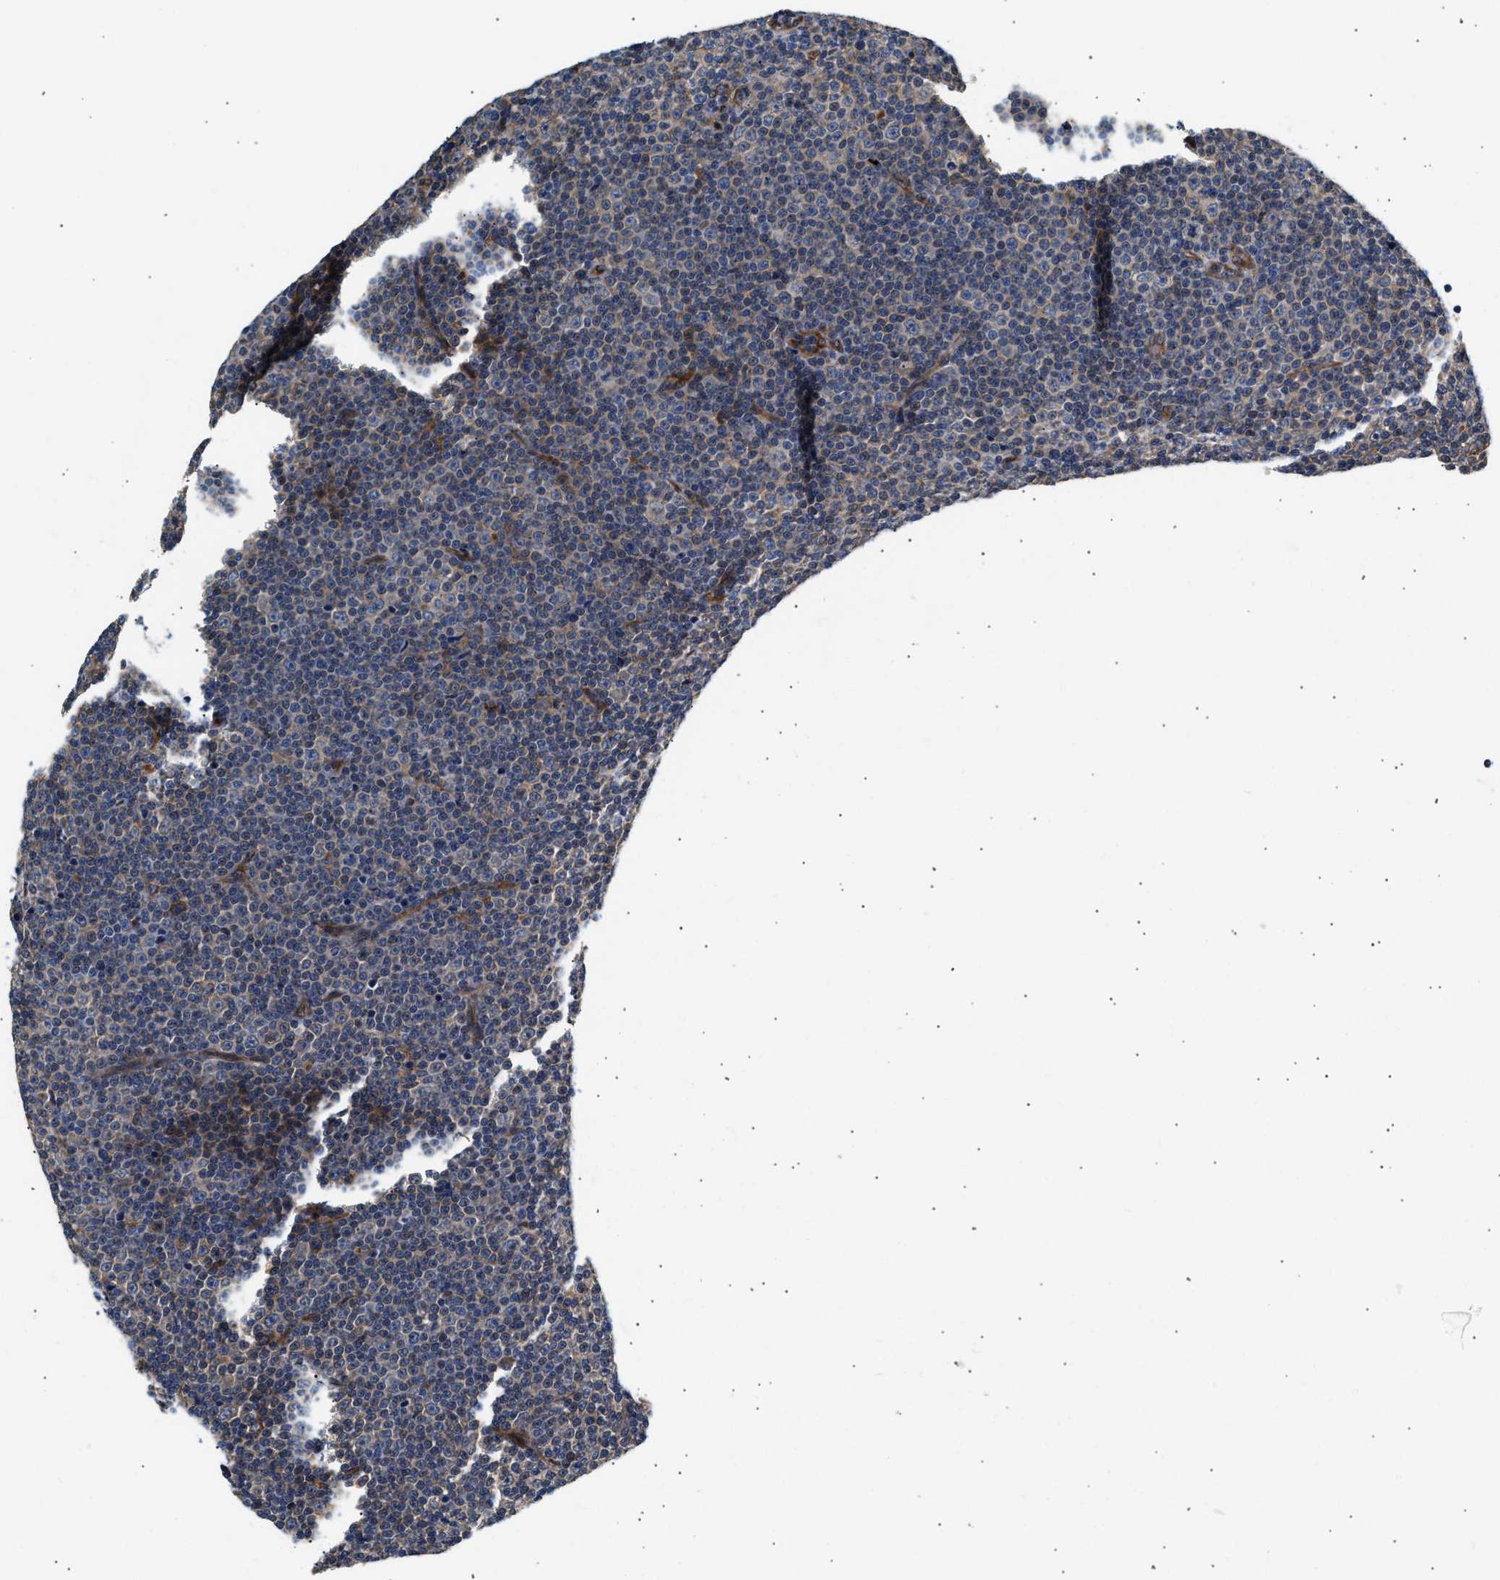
{"staining": {"intensity": "weak", "quantity": "<25%", "location": "cytoplasmic/membranous"}, "tissue": "lymphoma", "cell_type": "Tumor cells", "image_type": "cancer", "snomed": [{"axis": "morphology", "description": "Malignant lymphoma, non-Hodgkin's type, Low grade"}, {"axis": "topography", "description": "Lymph node"}], "caption": "This is an immunohistochemistry (IHC) image of human low-grade malignant lymphoma, non-Hodgkin's type. There is no expression in tumor cells.", "gene": "IFT74", "patient": {"sex": "female", "age": 67}}